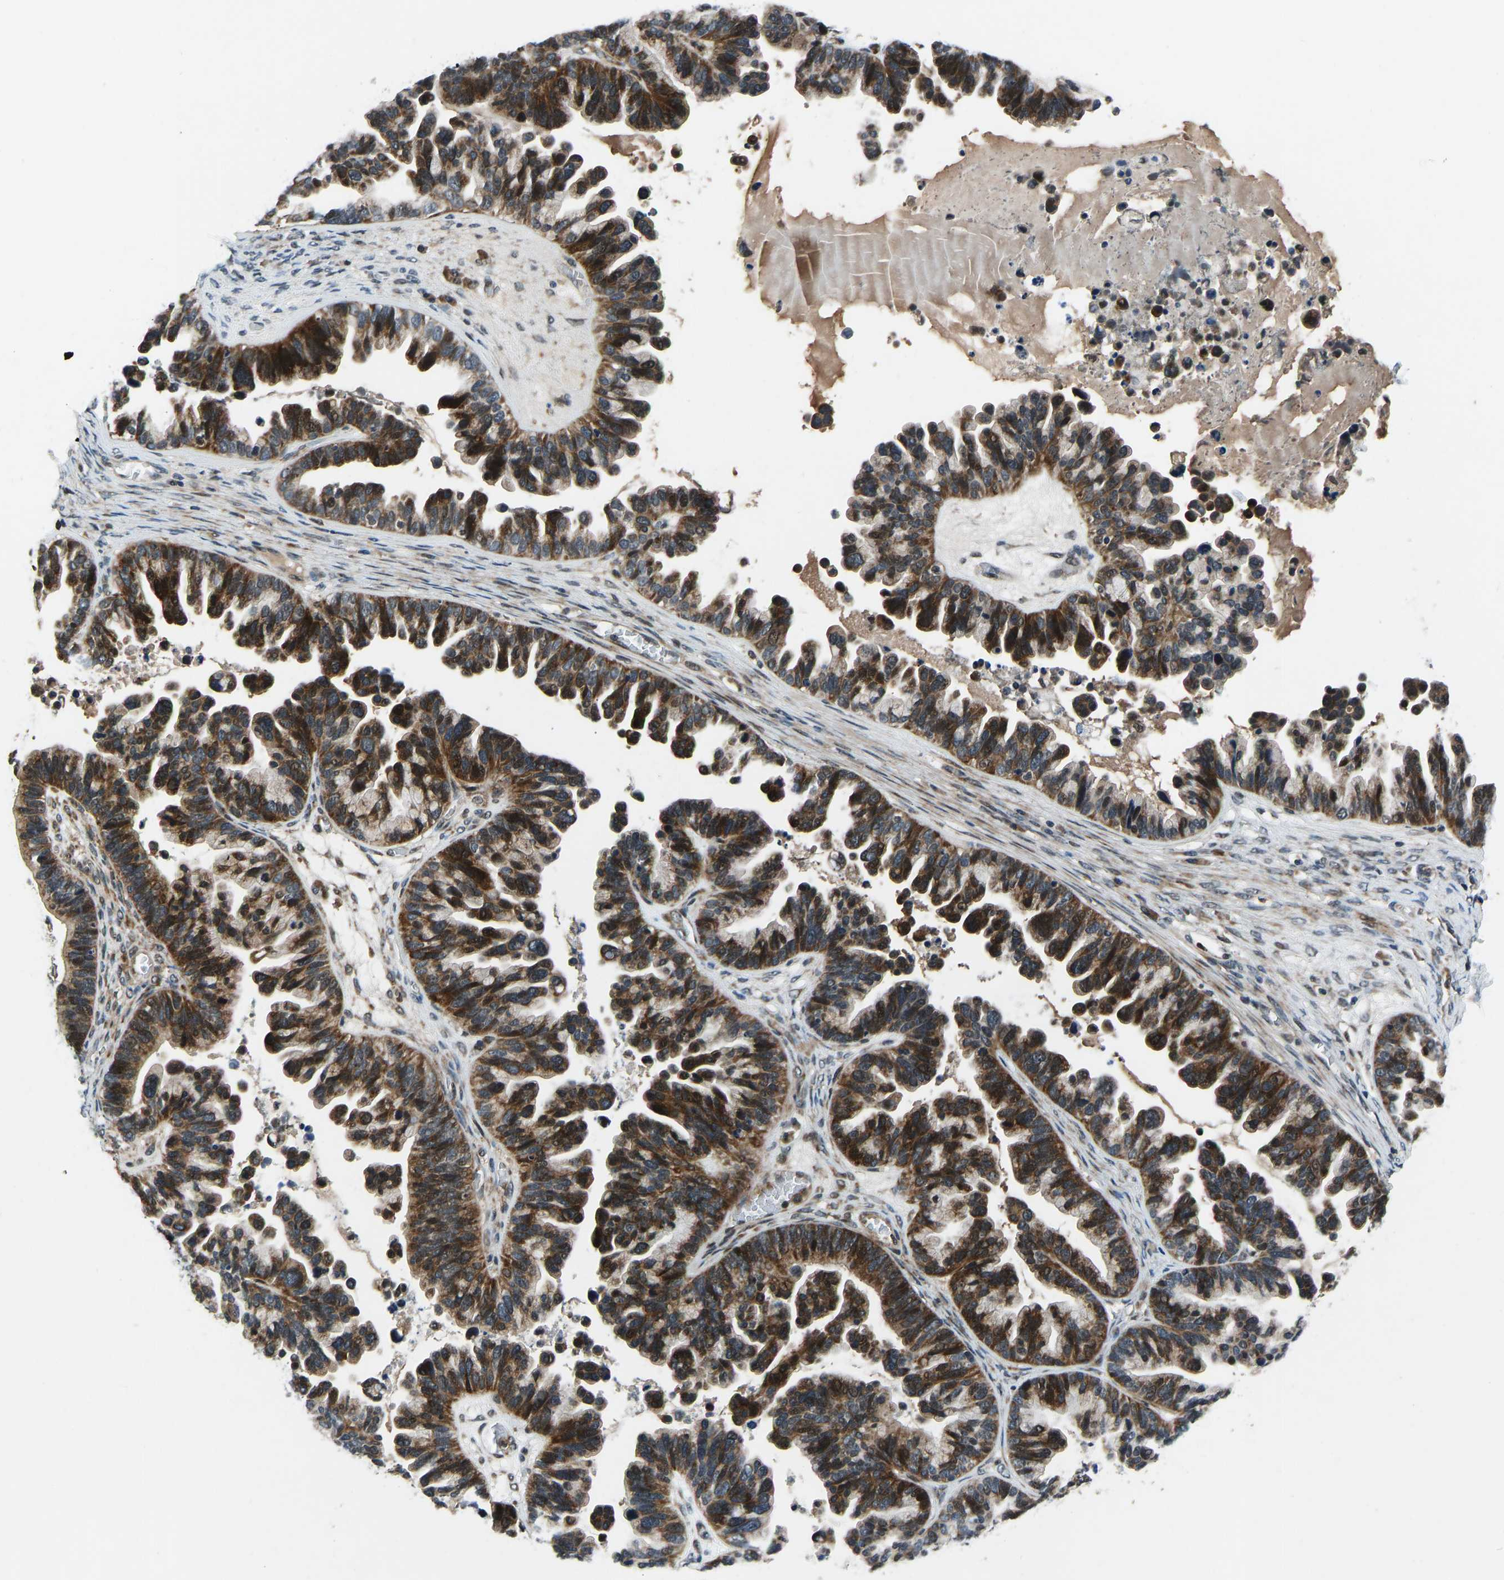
{"staining": {"intensity": "strong", "quantity": ">75%", "location": "cytoplasmic/membranous"}, "tissue": "ovarian cancer", "cell_type": "Tumor cells", "image_type": "cancer", "snomed": [{"axis": "morphology", "description": "Cystadenocarcinoma, serous, NOS"}, {"axis": "topography", "description": "Ovary"}], "caption": "Immunohistochemistry (DAB) staining of ovarian serous cystadenocarcinoma exhibits strong cytoplasmic/membranous protein staining in approximately >75% of tumor cells. Using DAB (brown) and hematoxylin (blue) stains, captured at high magnification using brightfield microscopy.", "gene": "RLIM", "patient": {"sex": "female", "age": 56}}